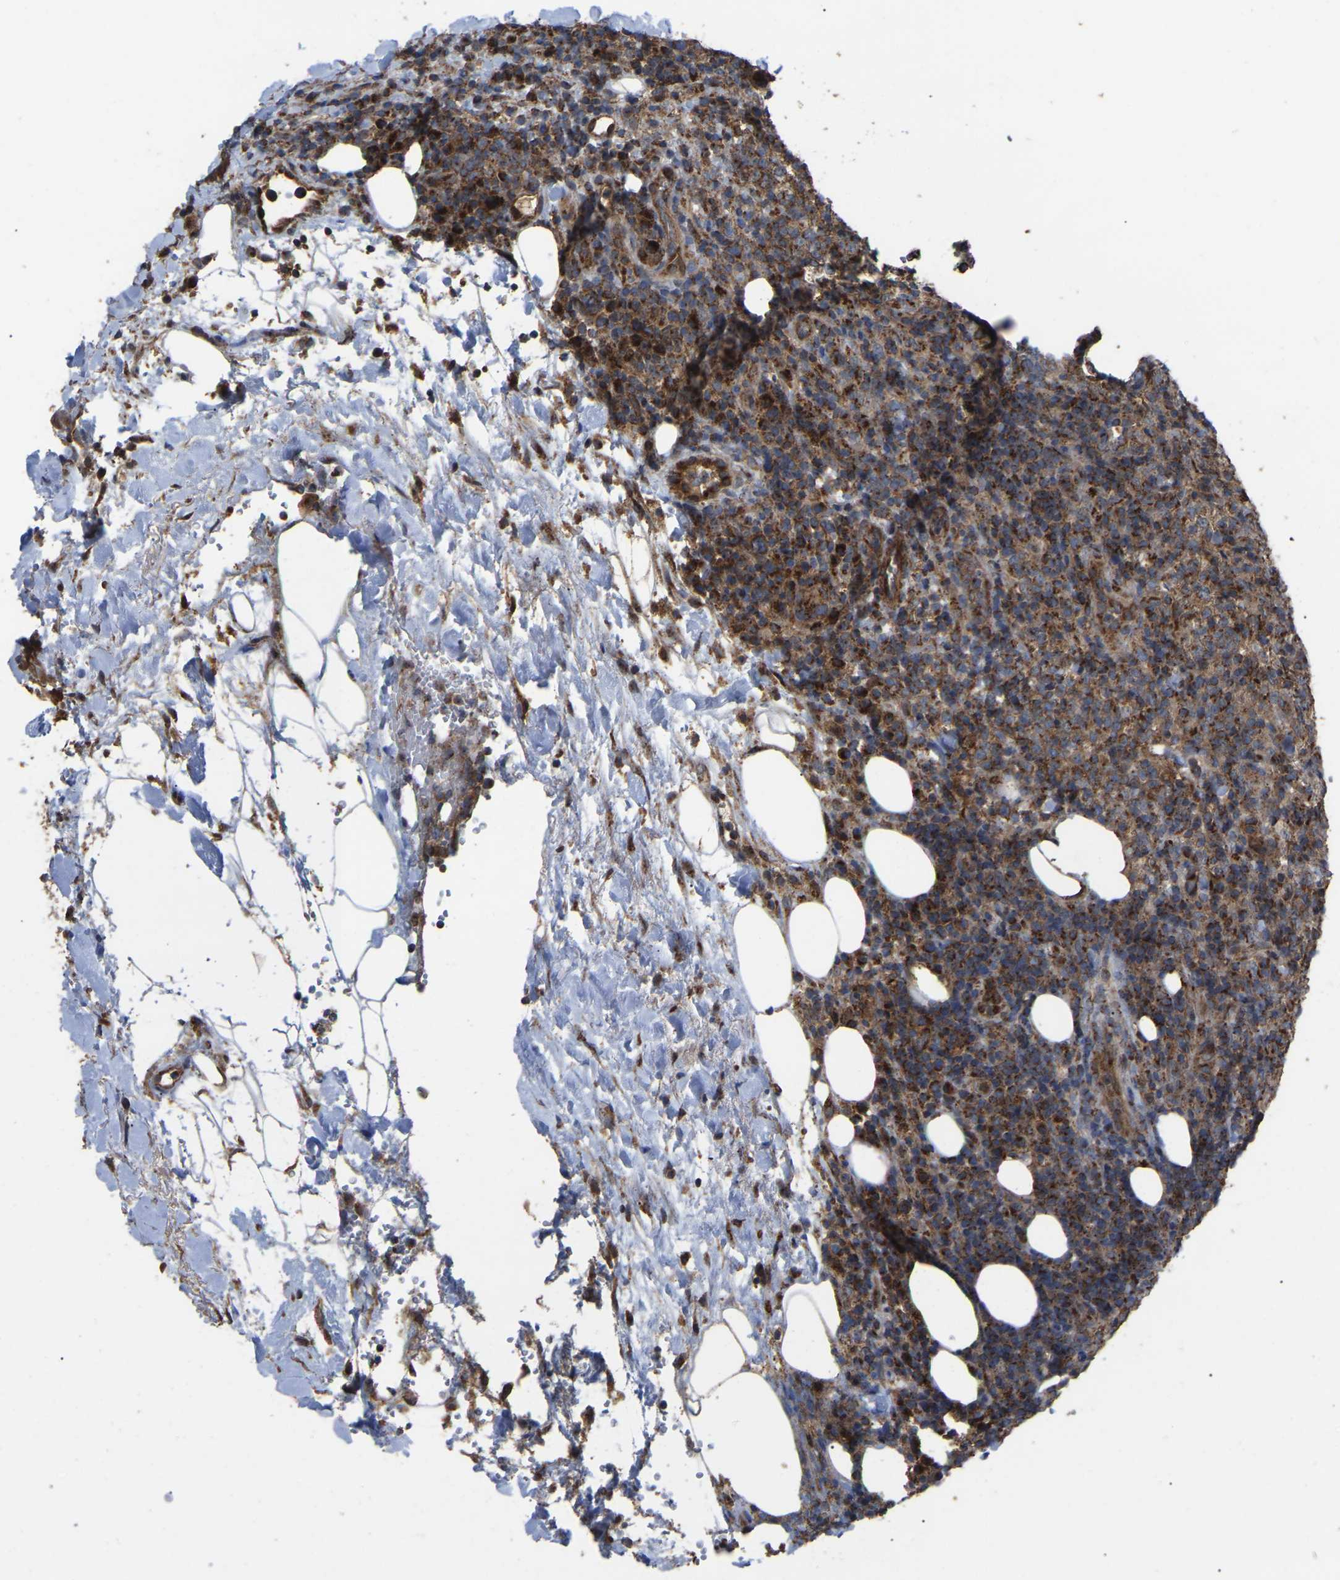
{"staining": {"intensity": "strong", "quantity": "25%-75%", "location": "cytoplasmic/membranous"}, "tissue": "lymphoma", "cell_type": "Tumor cells", "image_type": "cancer", "snomed": [{"axis": "morphology", "description": "Malignant lymphoma, non-Hodgkin's type, High grade"}, {"axis": "topography", "description": "Lymph node"}], "caption": "Immunohistochemistry (IHC) (DAB) staining of human lymphoma demonstrates strong cytoplasmic/membranous protein expression in approximately 25%-75% of tumor cells.", "gene": "GCC1", "patient": {"sex": "female", "age": 76}}